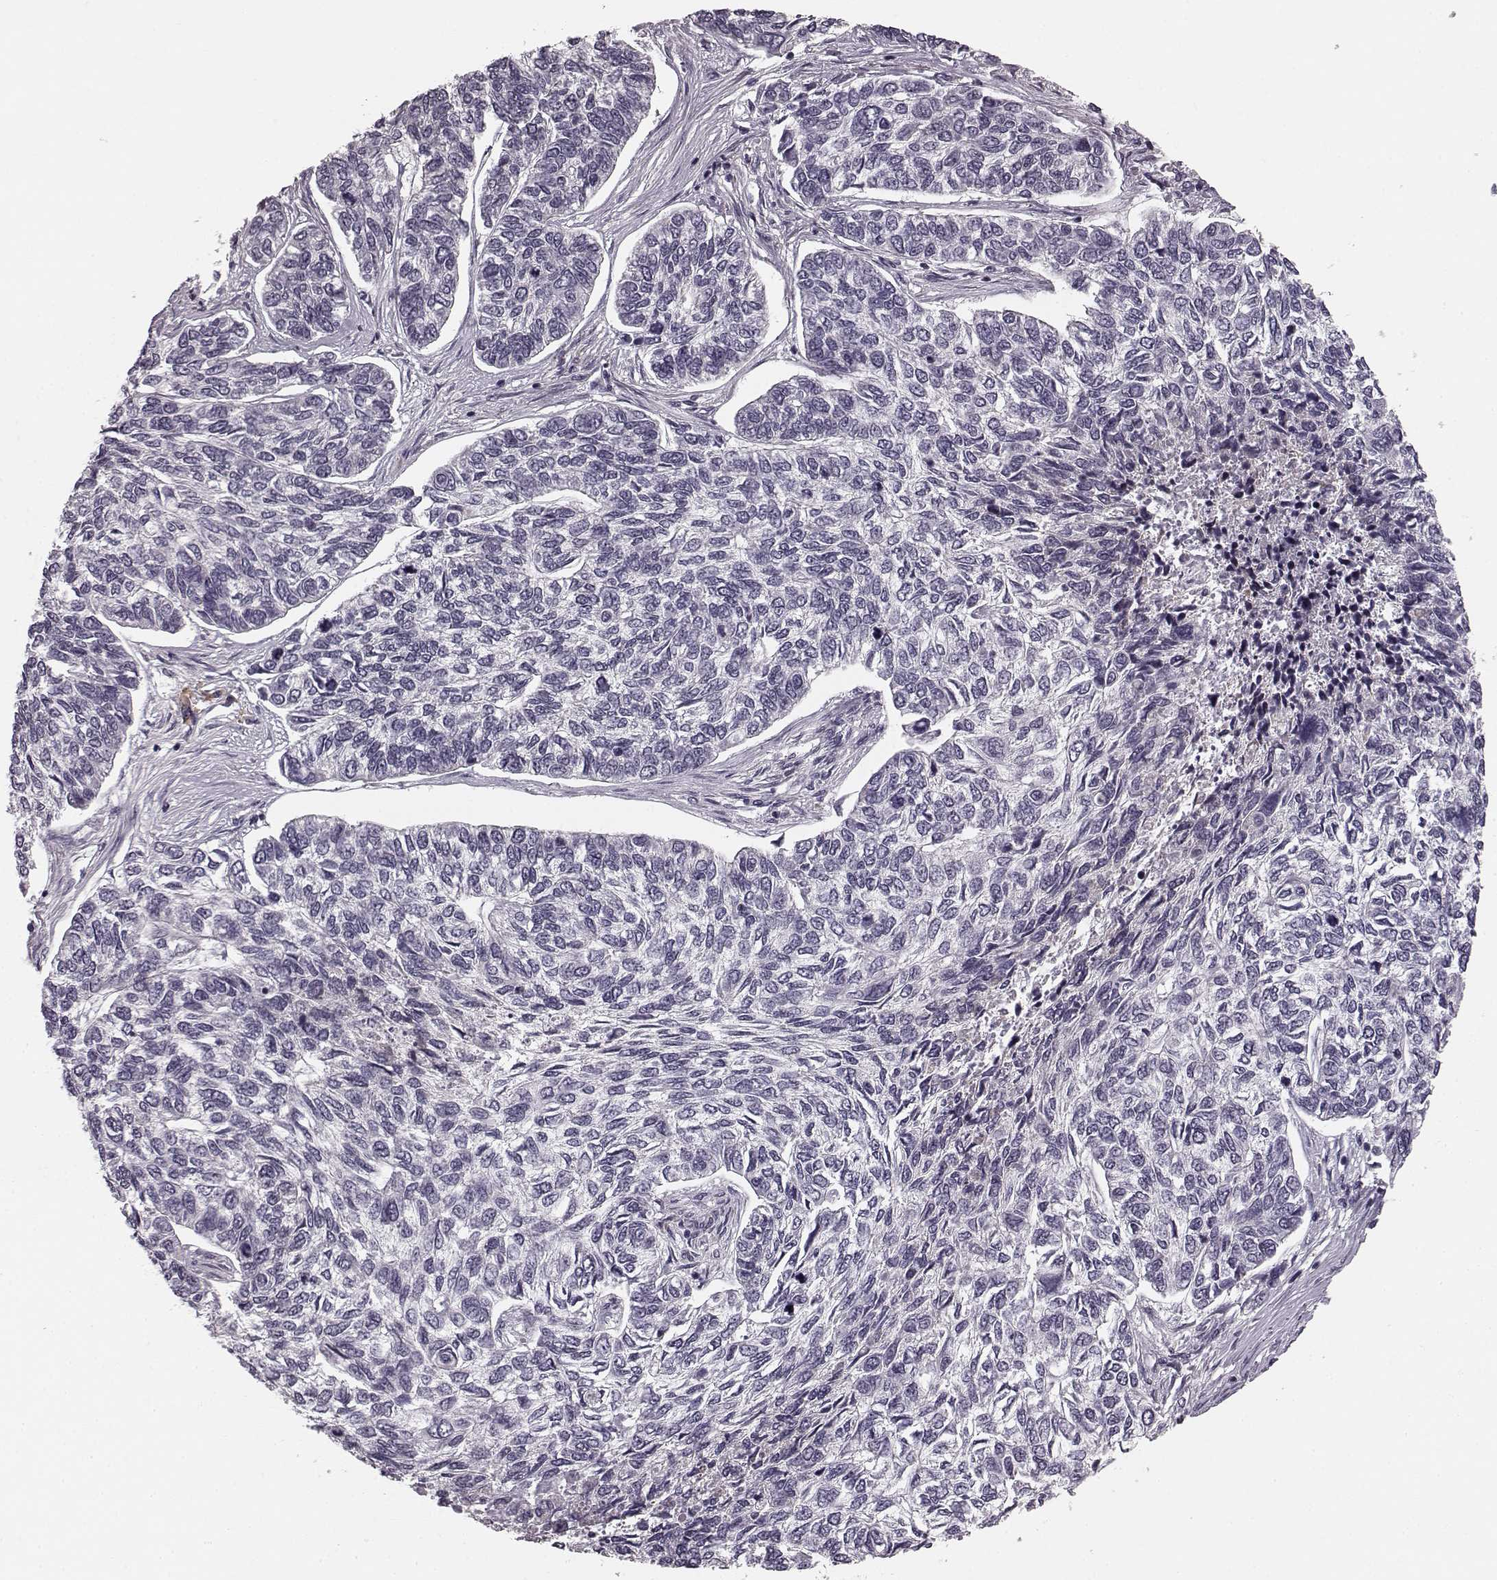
{"staining": {"intensity": "negative", "quantity": "none", "location": "none"}, "tissue": "skin cancer", "cell_type": "Tumor cells", "image_type": "cancer", "snomed": [{"axis": "morphology", "description": "Basal cell carcinoma"}, {"axis": "topography", "description": "Skin"}], "caption": "A high-resolution image shows immunohistochemistry staining of skin basal cell carcinoma, which displays no significant expression in tumor cells.", "gene": "FAM234B", "patient": {"sex": "female", "age": 65}}